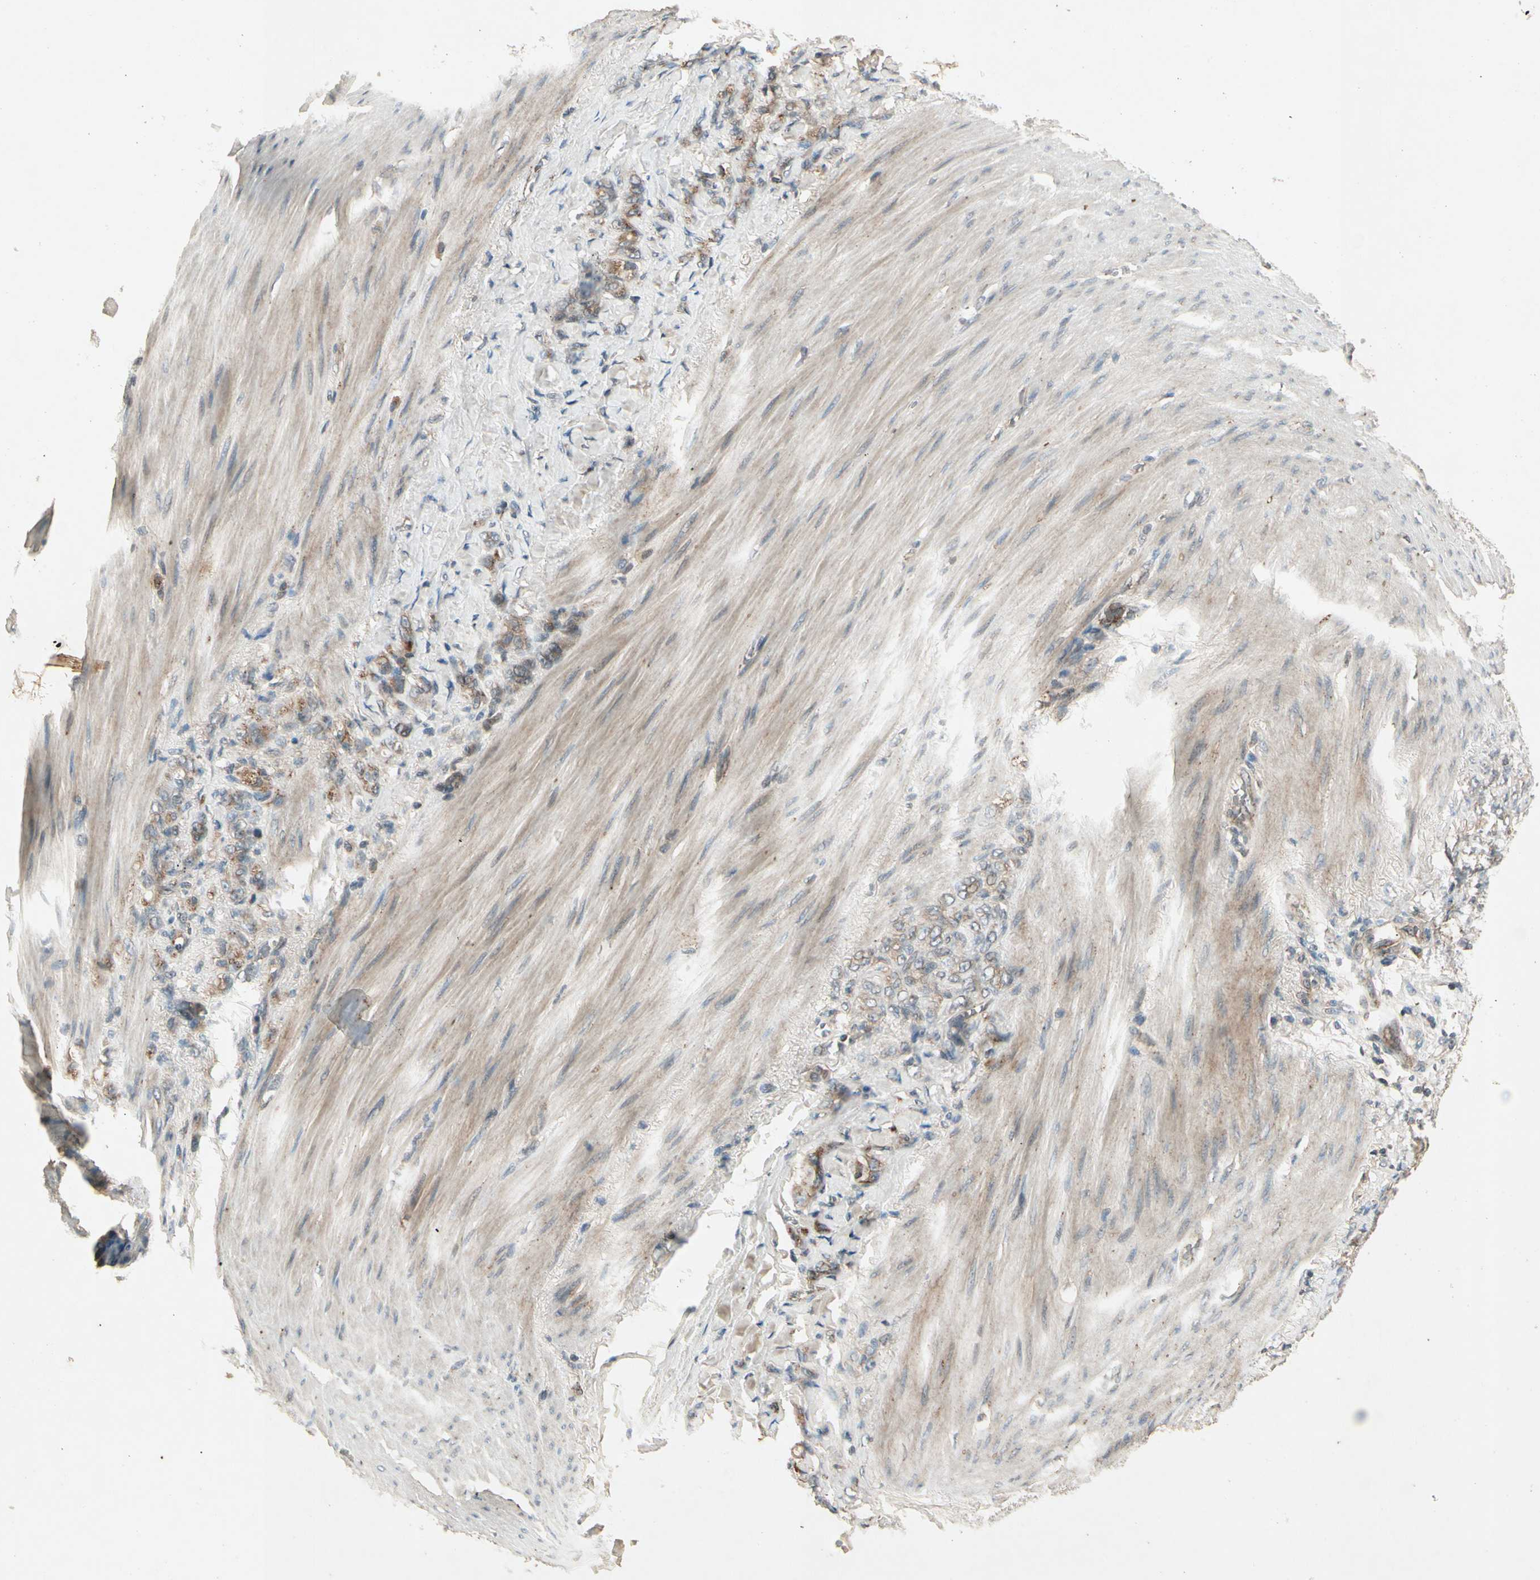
{"staining": {"intensity": "moderate", "quantity": "<25%", "location": "cytoplasmic/membranous"}, "tissue": "stomach cancer", "cell_type": "Tumor cells", "image_type": "cancer", "snomed": [{"axis": "morphology", "description": "Adenocarcinoma, NOS"}, {"axis": "topography", "description": "Stomach"}], "caption": "Protein expression analysis of human stomach cancer reveals moderate cytoplasmic/membranous positivity in approximately <25% of tumor cells.", "gene": "FLOT1", "patient": {"sex": "male", "age": 82}}